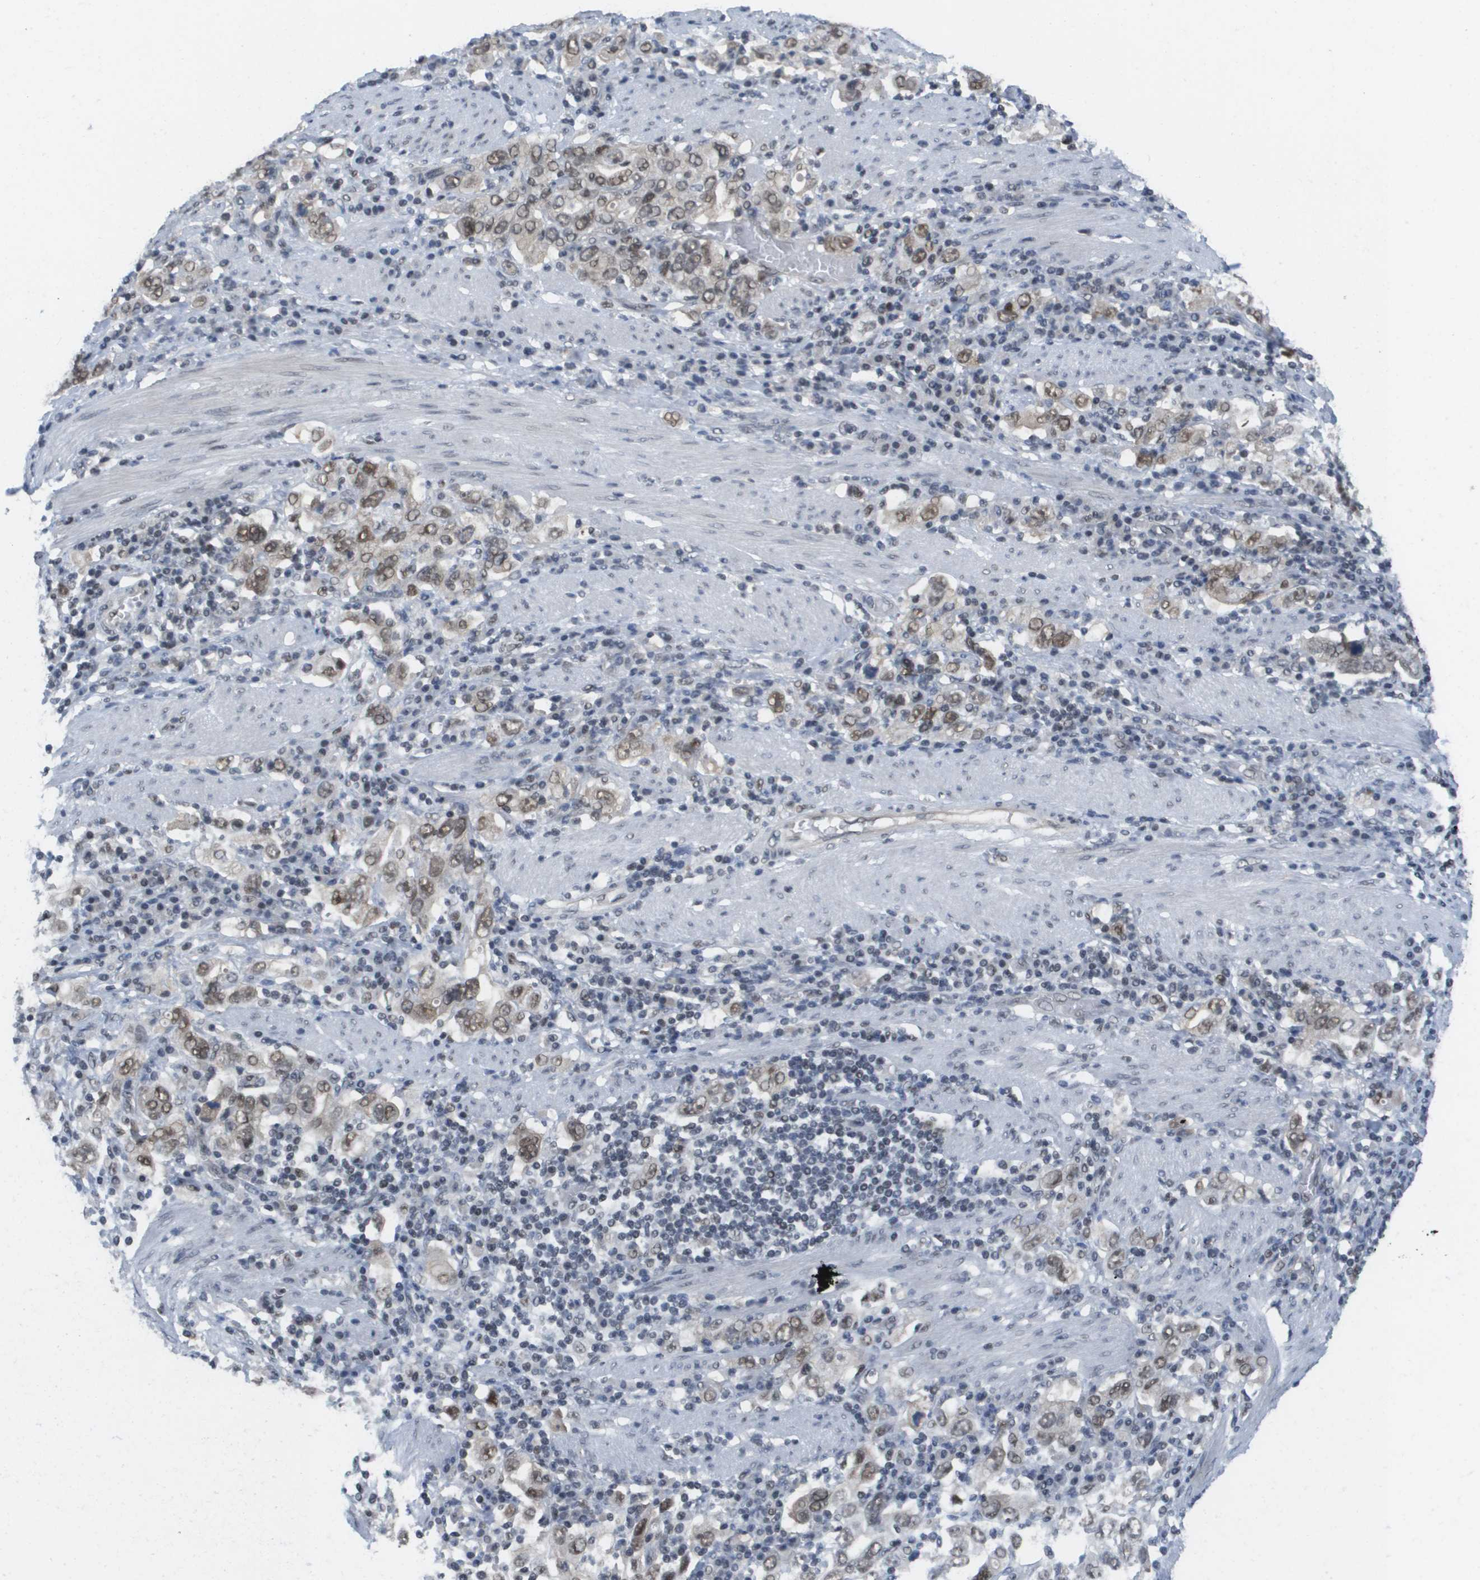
{"staining": {"intensity": "moderate", "quantity": ">75%", "location": "nuclear"}, "tissue": "stomach cancer", "cell_type": "Tumor cells", "image_type": "cancer", "snomed": [{"axis": "morphology", "description": "Adenocarcinoma, NOS"}, {"axis": "topography", "description": "Stomach, upper"}], "caption": "Stomach cancer (adenocarcinoma) tissue demonstrates moderate nuclear expression in about >75% of tumor cells (brown staining indicates protein expression, while blue staining denotes nuclei).", "gene": "ISY1", "patient": {"sex": "male", "age": 62}}